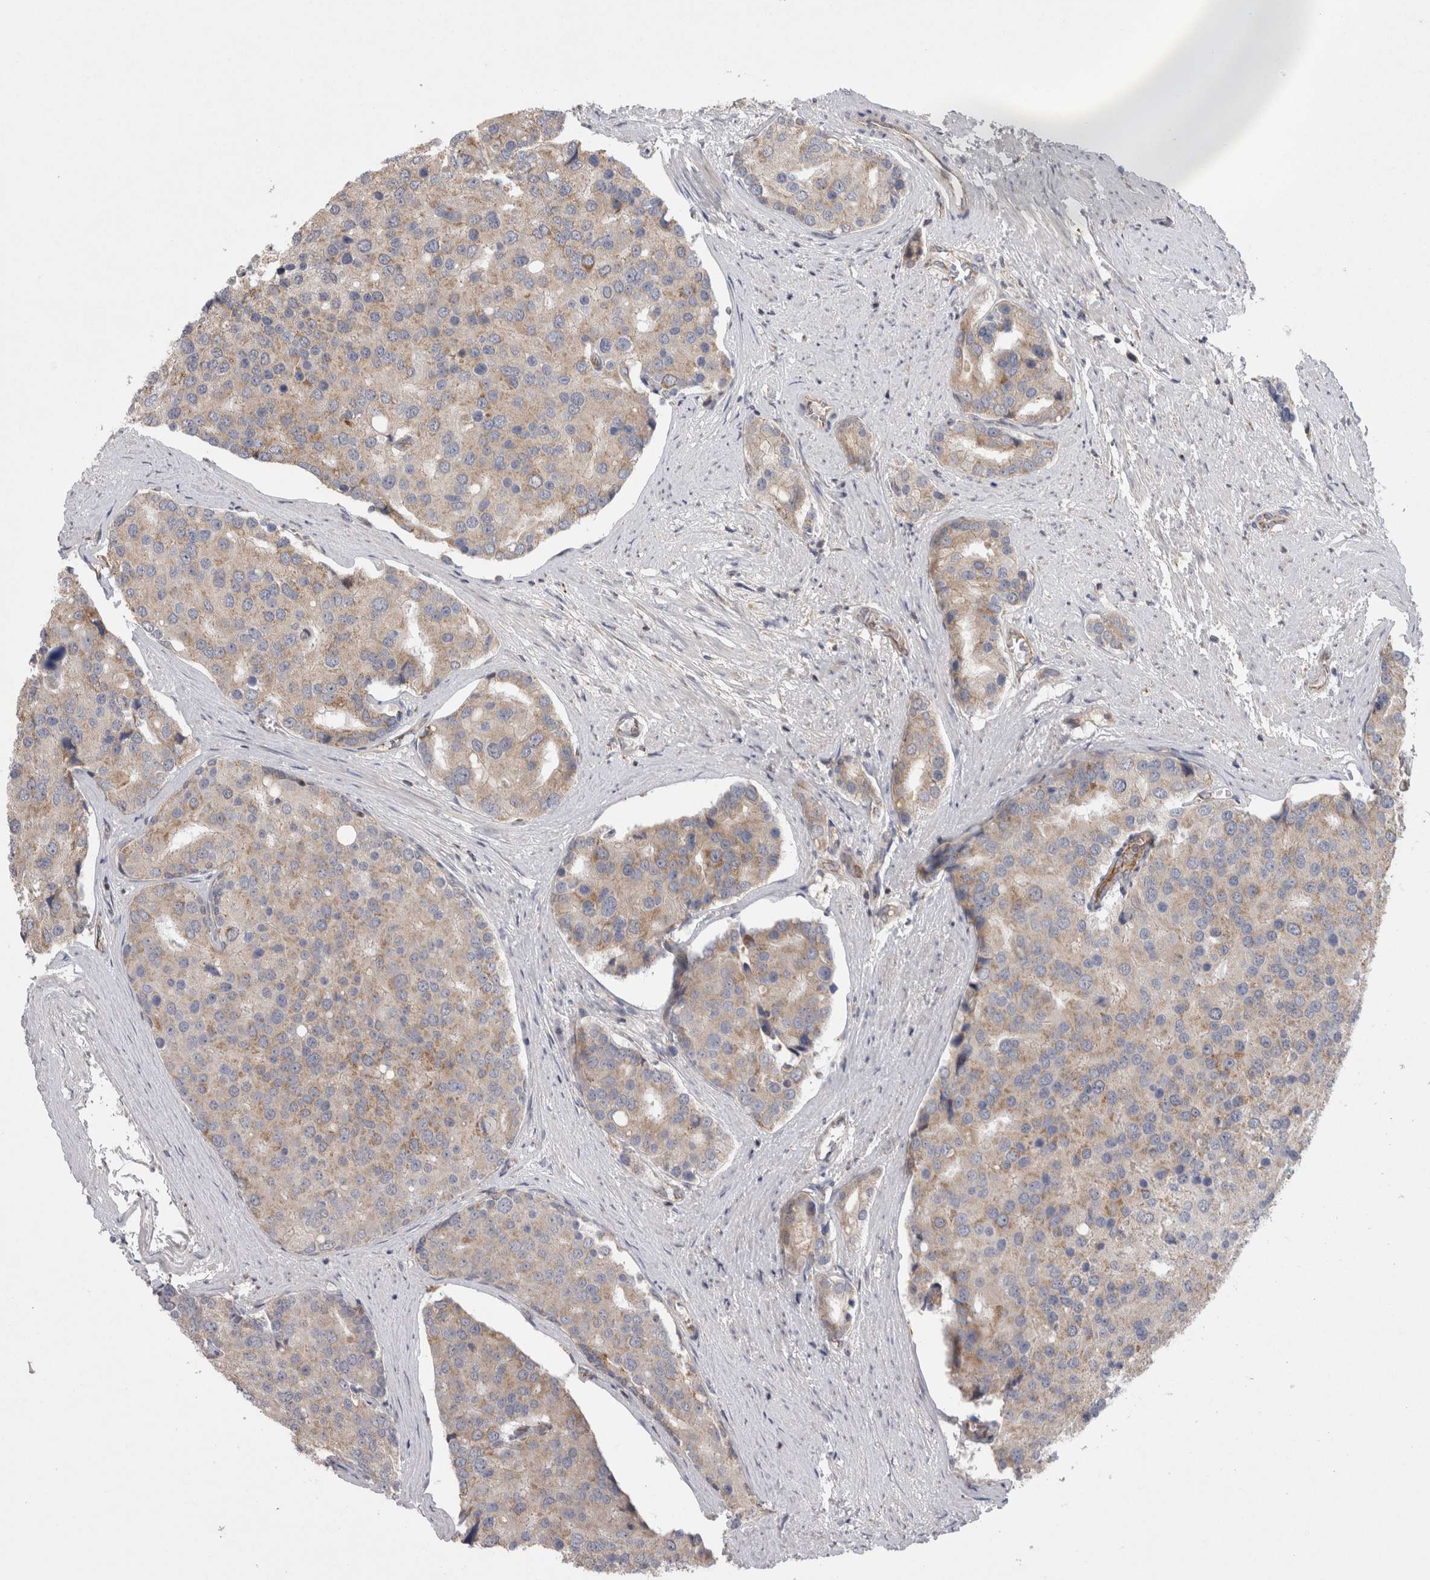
{"staining": {"intensity": "weak", "quantity": "<25%", "location": "cytoplasmic/membranous"}, "tissue": "prostate cancer", "cell_type": "Tumor cells", "image_type": "cancer", "snomed": [{"axis": "morphology", "description": "Adenocarcinoma, High grade"}, {"axis": "topography", "description": "Prostate"}], "caption": "The histopathology image exhibits no staining of tumor cells in prostate adenocarcinoma (high-grade).", "gene": "DARS2", "patient": {"sex": "male", "age": 50}}